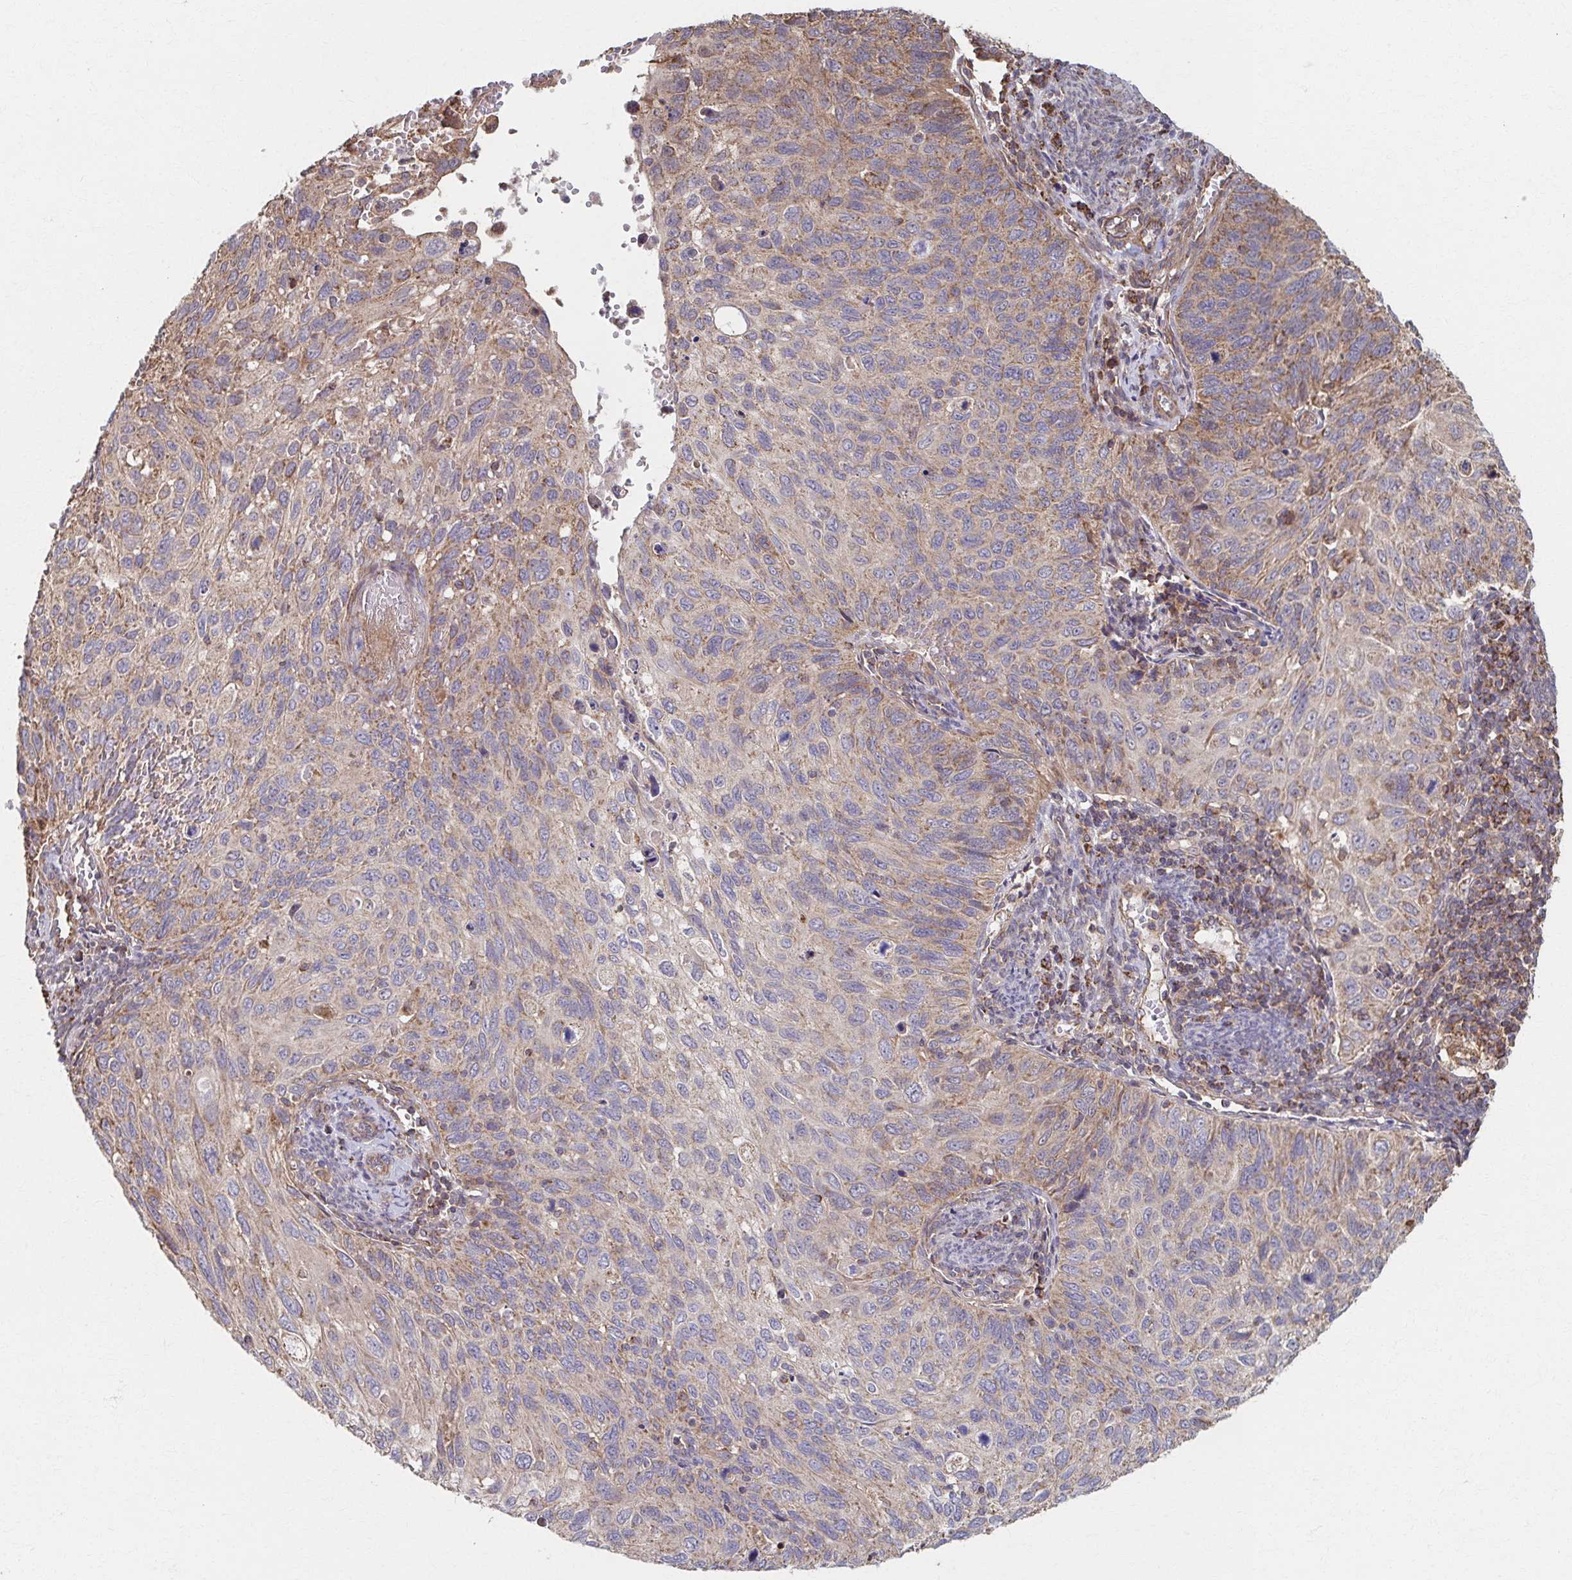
{"staining": {"intensity": "weak", "quantity": "25%-75%", "location": "cytoplasmic/membranous"}, "tissue": "cervical cancer", "cell_type": "Tumor cells", "image_type": "cancer", "snomed": [{"axis": "morphology", "description": "Squamous cell carcinoma, NOS"}, {"axis": "topography", "description": "Cervix"}], "caption": "A low amount of weak cytoplasmic/membranous positivity is appreciated in approximately 25%-75% of tumor cells in cervical cancer tissue. The protein is stained brown, and the nuclei are stained in blue (DAB IHC with brightfield microscopy, high magnification).", "gene": "KLHL34", "patient": {"sex": "female", "age": 70}}